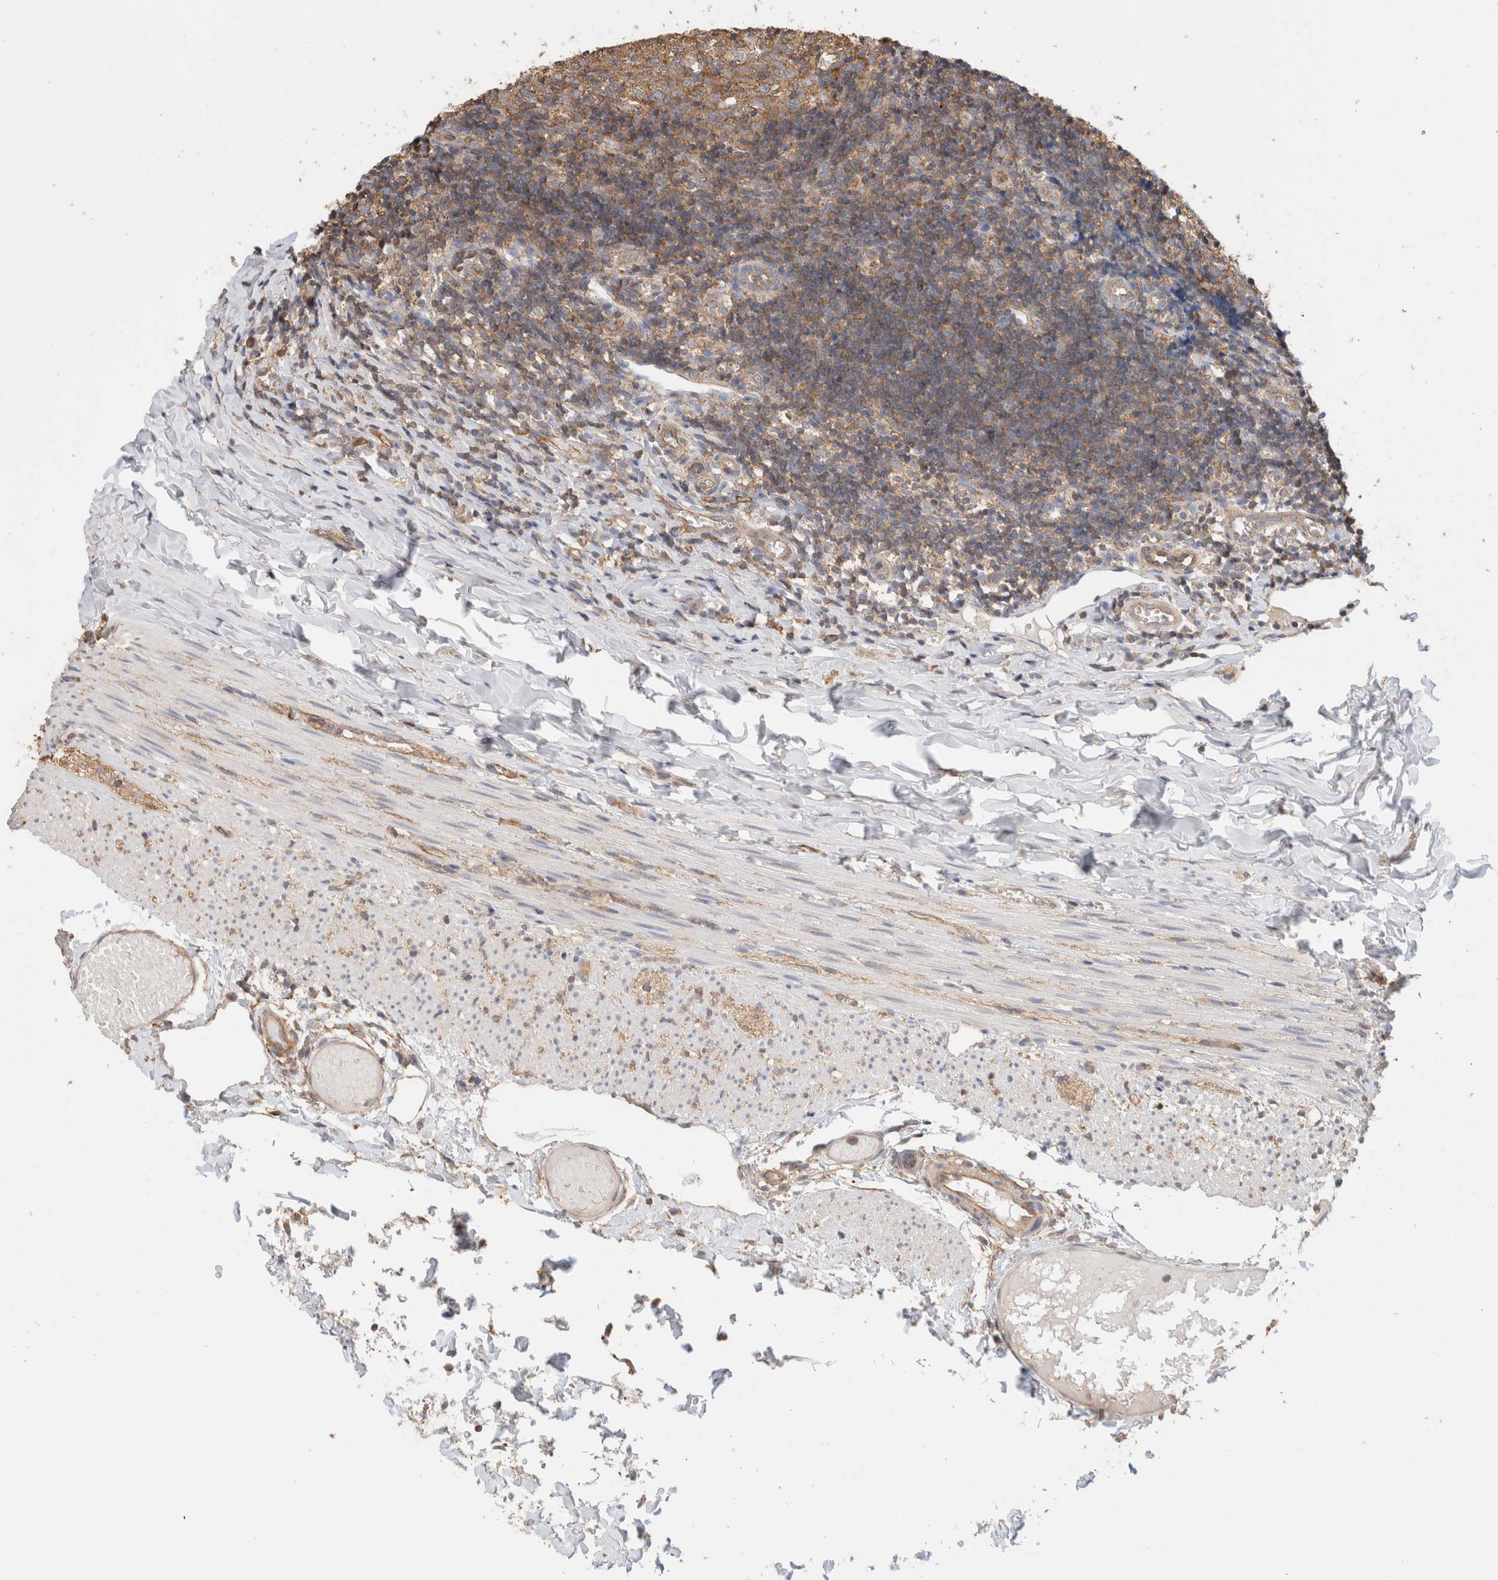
{"staining": {"intensity": "weak", "quantity": "25%-75%", "location": "cytoplasmic/membranous"}, "tissue": "appendix", "cell_type": "Glandular cells", "image_type": "normal", "snomed": [{"axis": "morphology", "description": "Normal tissue, NOS"}, {"axis": "topography", "description": "Appendix"}], "caption": "Immunohistochemical staining of benign appendix displays 25%-75% levels of weak cytoplasmic/membranous protein positivity in about 25%-75% of glandular cells.", "gene": "CFAP418", "patient": {"sex": "male", "age": 8}}